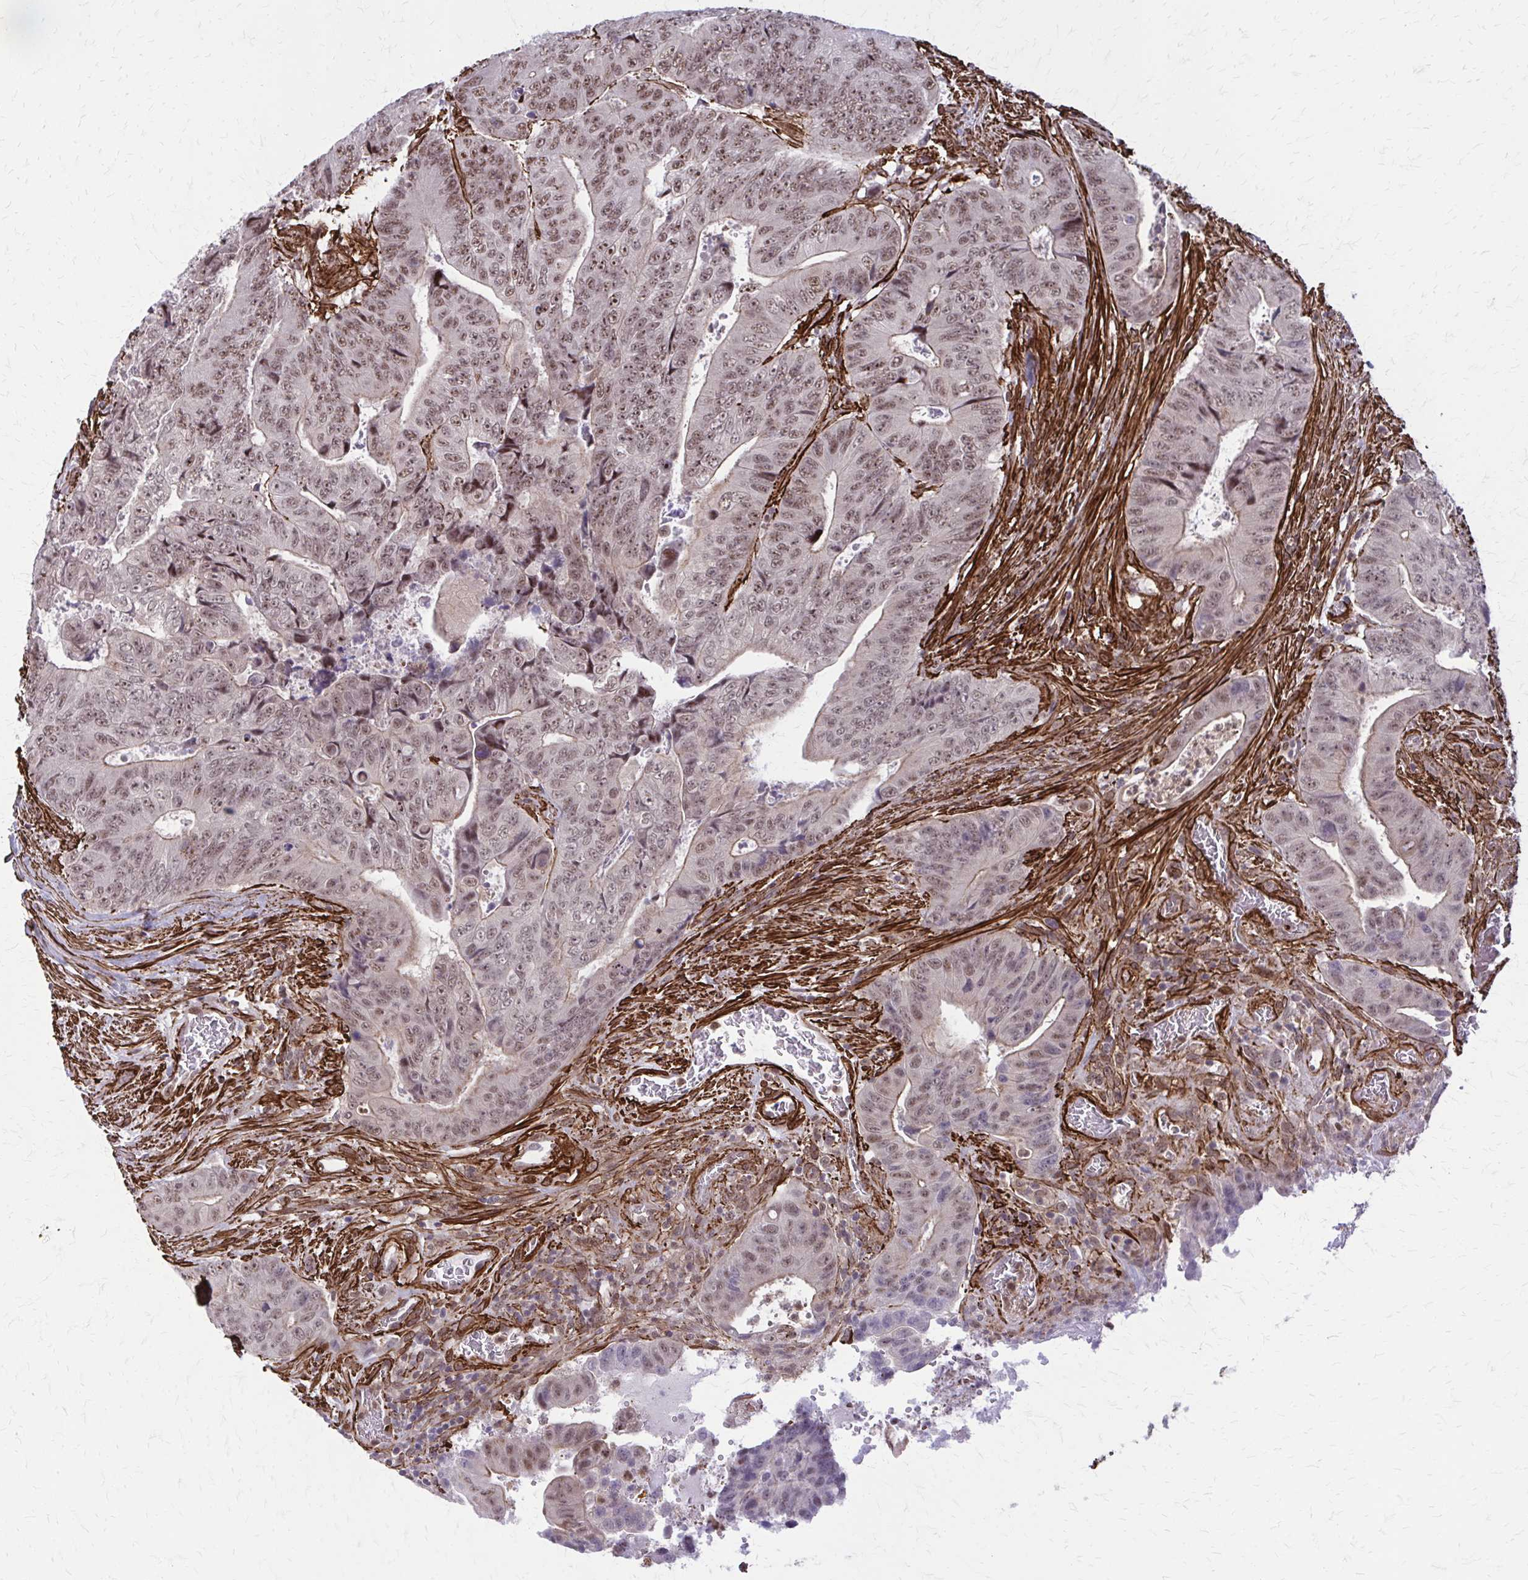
{"staining": {"intensity": "moderate", "quantity": ">75%", "location": "nuclear"}, "tissue": "colorectal cancer", "cell_type": "Tumor cells", "image_type": "cancer", "snomed": [{"axis": "morphology", "description": "Adenocarcinoma, NOS"}, {"axis": "topography", "description": "Colon"}], "caption": "A micrograph of human colorectal cancer stained for a protein exhibits moderate nuclear brown staining in tumor cells.", "gene": "NRBF2", "patient": {"sex": "female", "age": 48}}